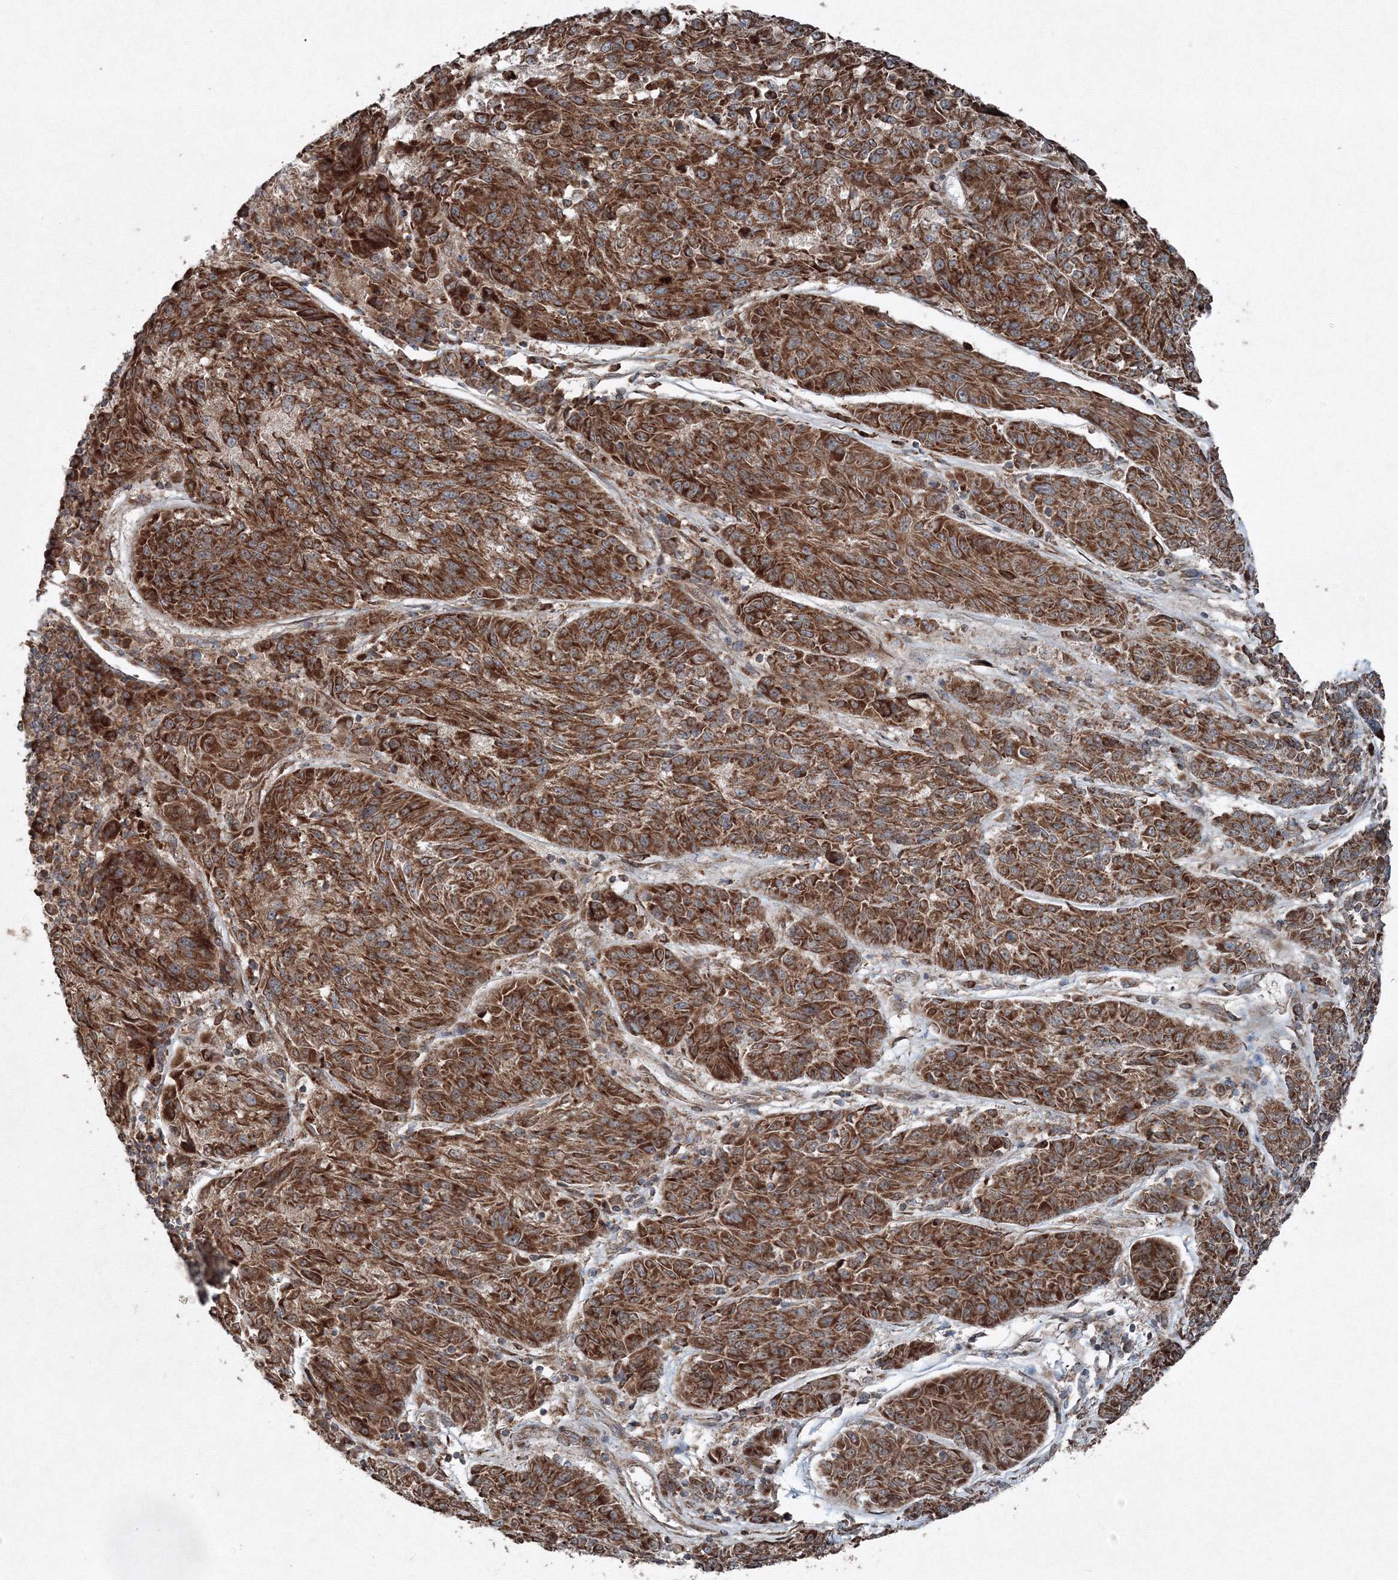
{"staining": {"intensity": "strong", "quantity": ">75%", "location": "cytoplasmic/membranous"}, "tissue": "melanoma", "cell_type": "Tumor cells", "image_type": "cancer", "snomed": [{"axis": "morphology", "description": "Malignant melanoma, NOS"}, {"axis": "topography", "description": "Skin"}], "caption": "Immunohistochemical staining of human malignant melanoma displays high levels of strong cytoplasmic/membranous staining in approximately >75% of tumor cells.", "gene": "COPS7B", "patient": {"sex": "male", "age": 53}}